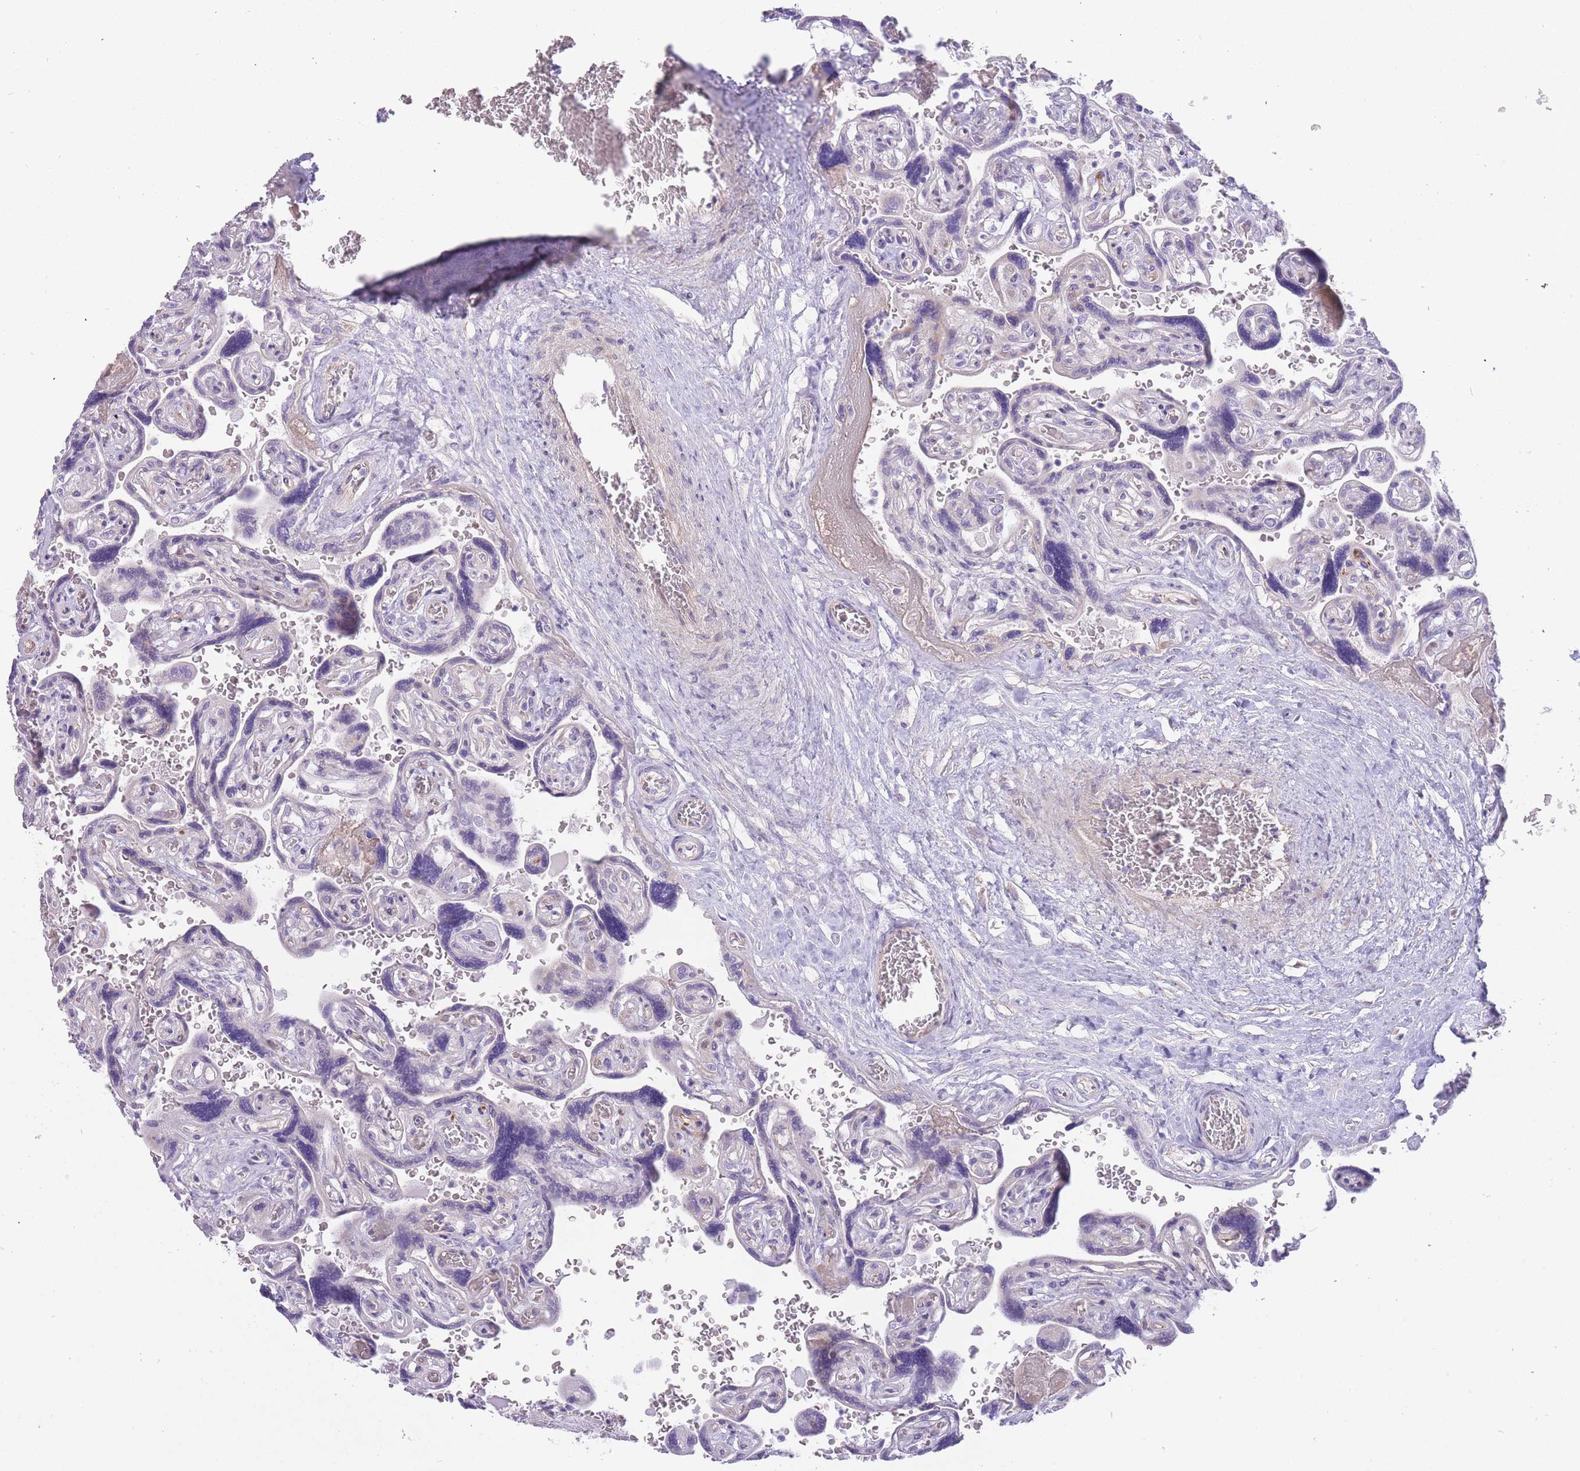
{"staining": {"intensity": "negative", "quantity": "none", "location": "none"}, "tissue": "placenta", "cell_type": "Trophoblastic cells", "image_type": "normal", "snomed": [{"axis": "morphology", "description": "Normal tissue, NOS"}, {"axis": "topography", "description": "Placenta"}], "caption": "There is no significant positivity in trophoblastic cells of placenta.", "gene": "IMPG1", "patient": {"sex": "female", "age": 32}}